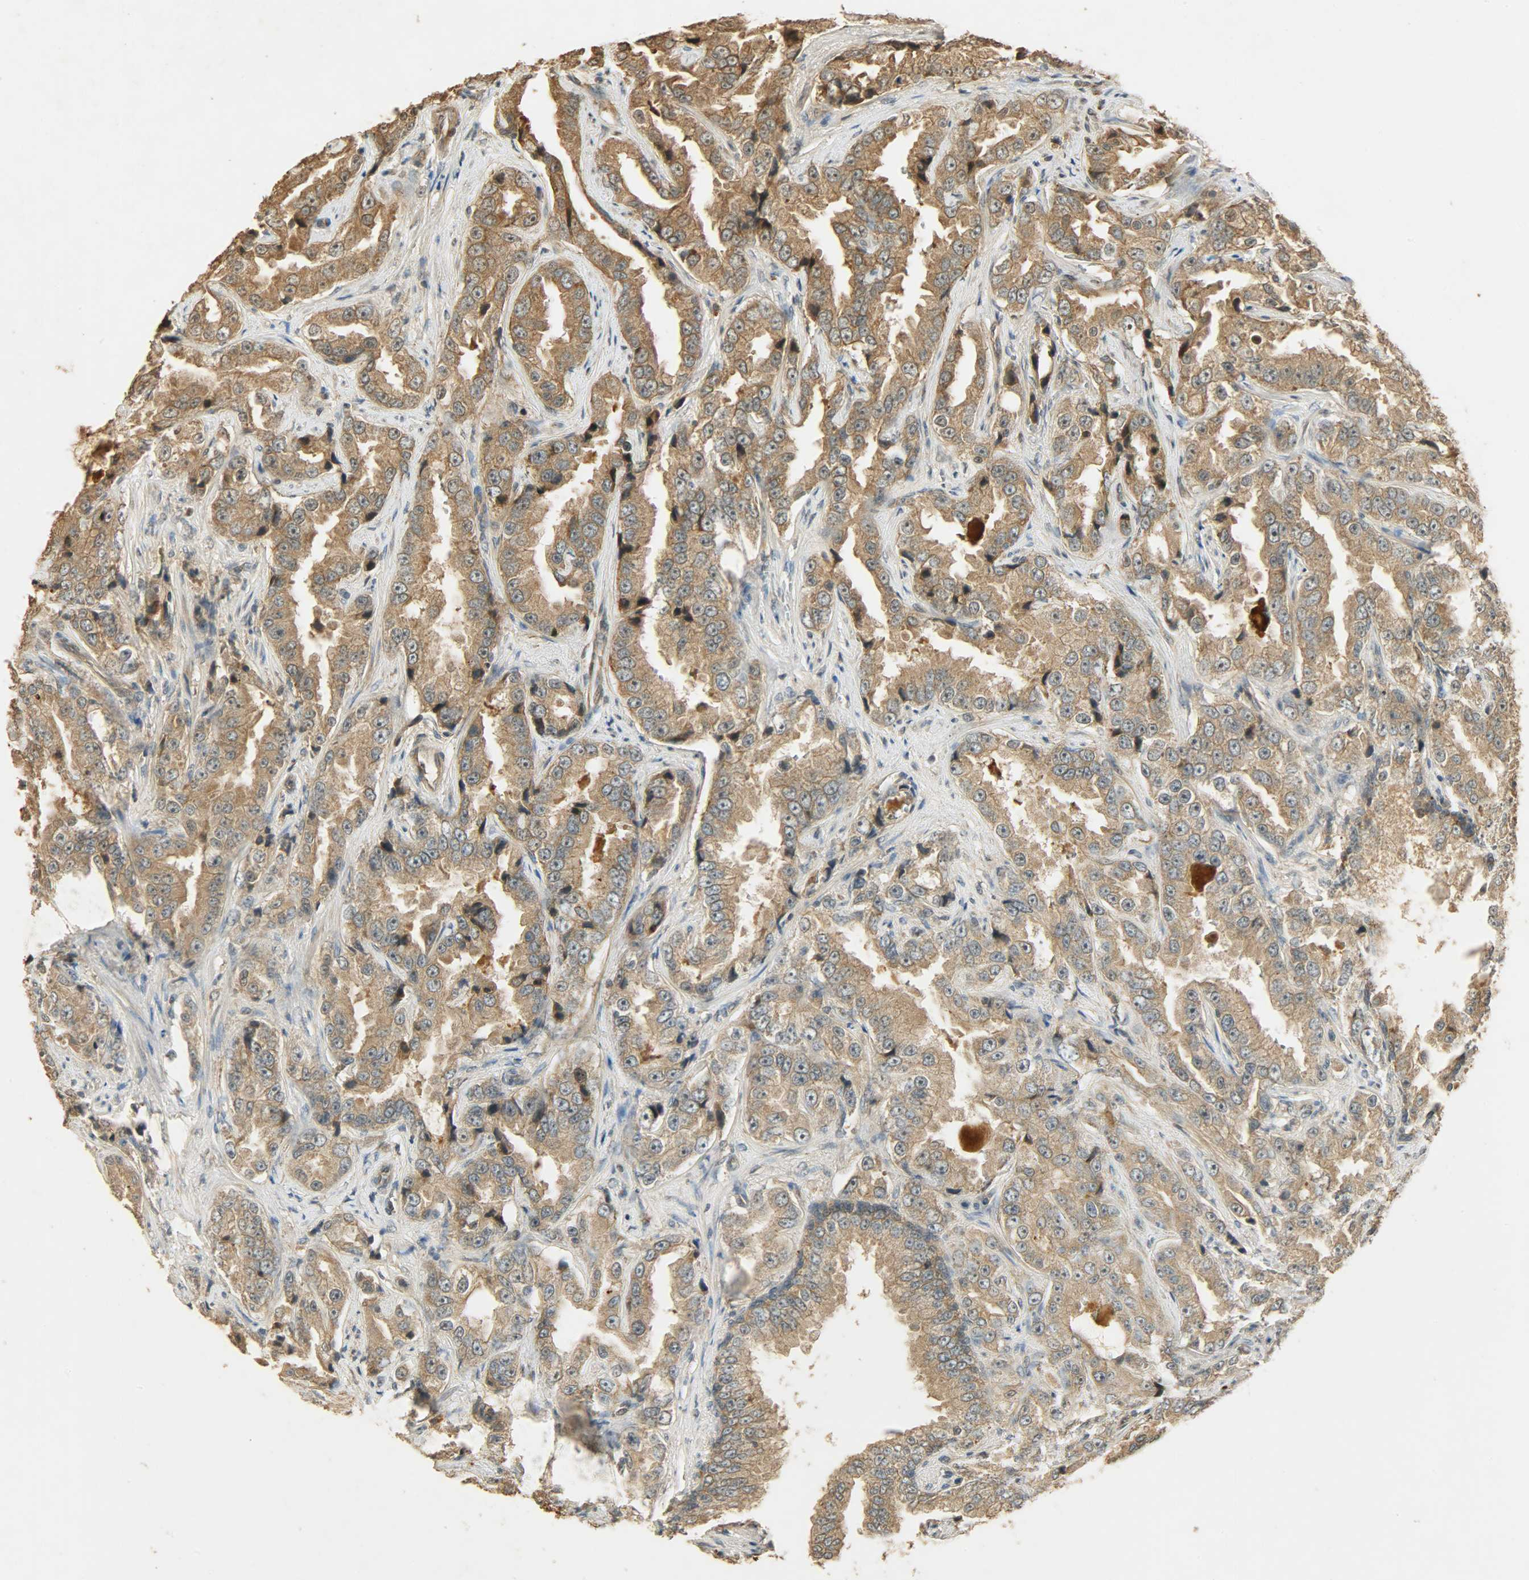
{"staining": {"intensity": "moderate", "quantity": ">75%", "location": "cytoplasmic/membranous"}, "tissue": "prostate cancer", "cell_type": "Tumor cells", "image_type": "cancer", "snomed": [{"axis": "morphology", "description": "Adenocarcinoma, High grade"}, {"axis": "topography", "description": "Prostate"}], "caption": "Immunohistochemistry micrograph of neoplastic tissue: prostate cancer stained using immunohistochemistry (IHC) exhibits medium levels of moderate protein expression localized specifically in the cytoplasmic/membranous of tumor cells, appearing as a cytoplasmic/membranous brown color.", "gene": "ATP2B1", "patient": {"sex": "male", "age": 73}}